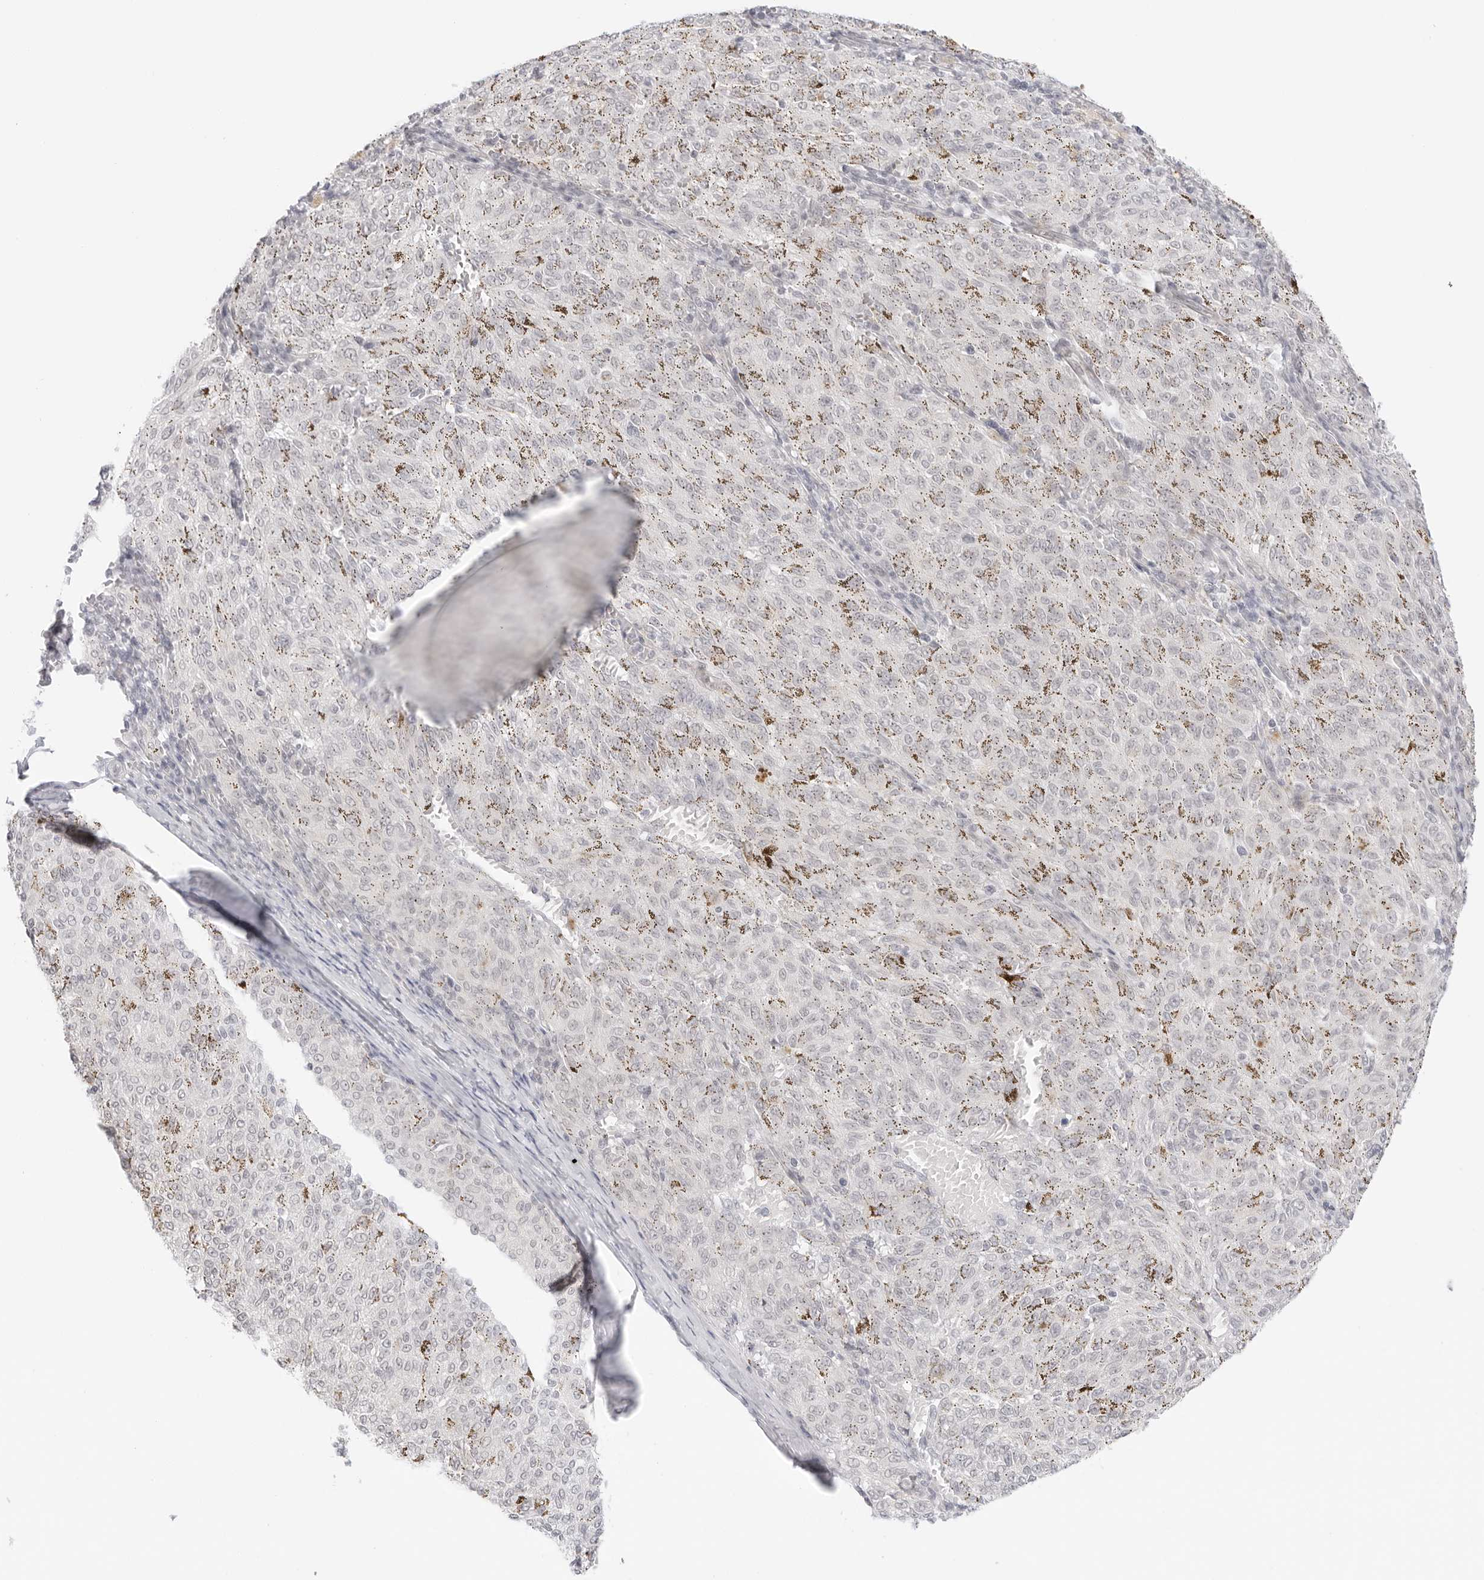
{"staining": {"intensity": "negative", "quantity": "none", "location": "none"}, "tissue": "melanoma", "cell_type": "Tumor cells", "image_type": "cancer", "snomed": [{"axis": "morphology", "description": "Malignant melanoma, NOS"}, {"axis": "topography", "description": "Skin"}], "caption": "Immunohistochemistry image of neoplastic tissue: melanoma stained with DAB (3,3'-diaminobenzidine) displays no significant protein expression in tumor cells.", "gene": "MED18", "patient": {"sex": "female", "age": 72}}